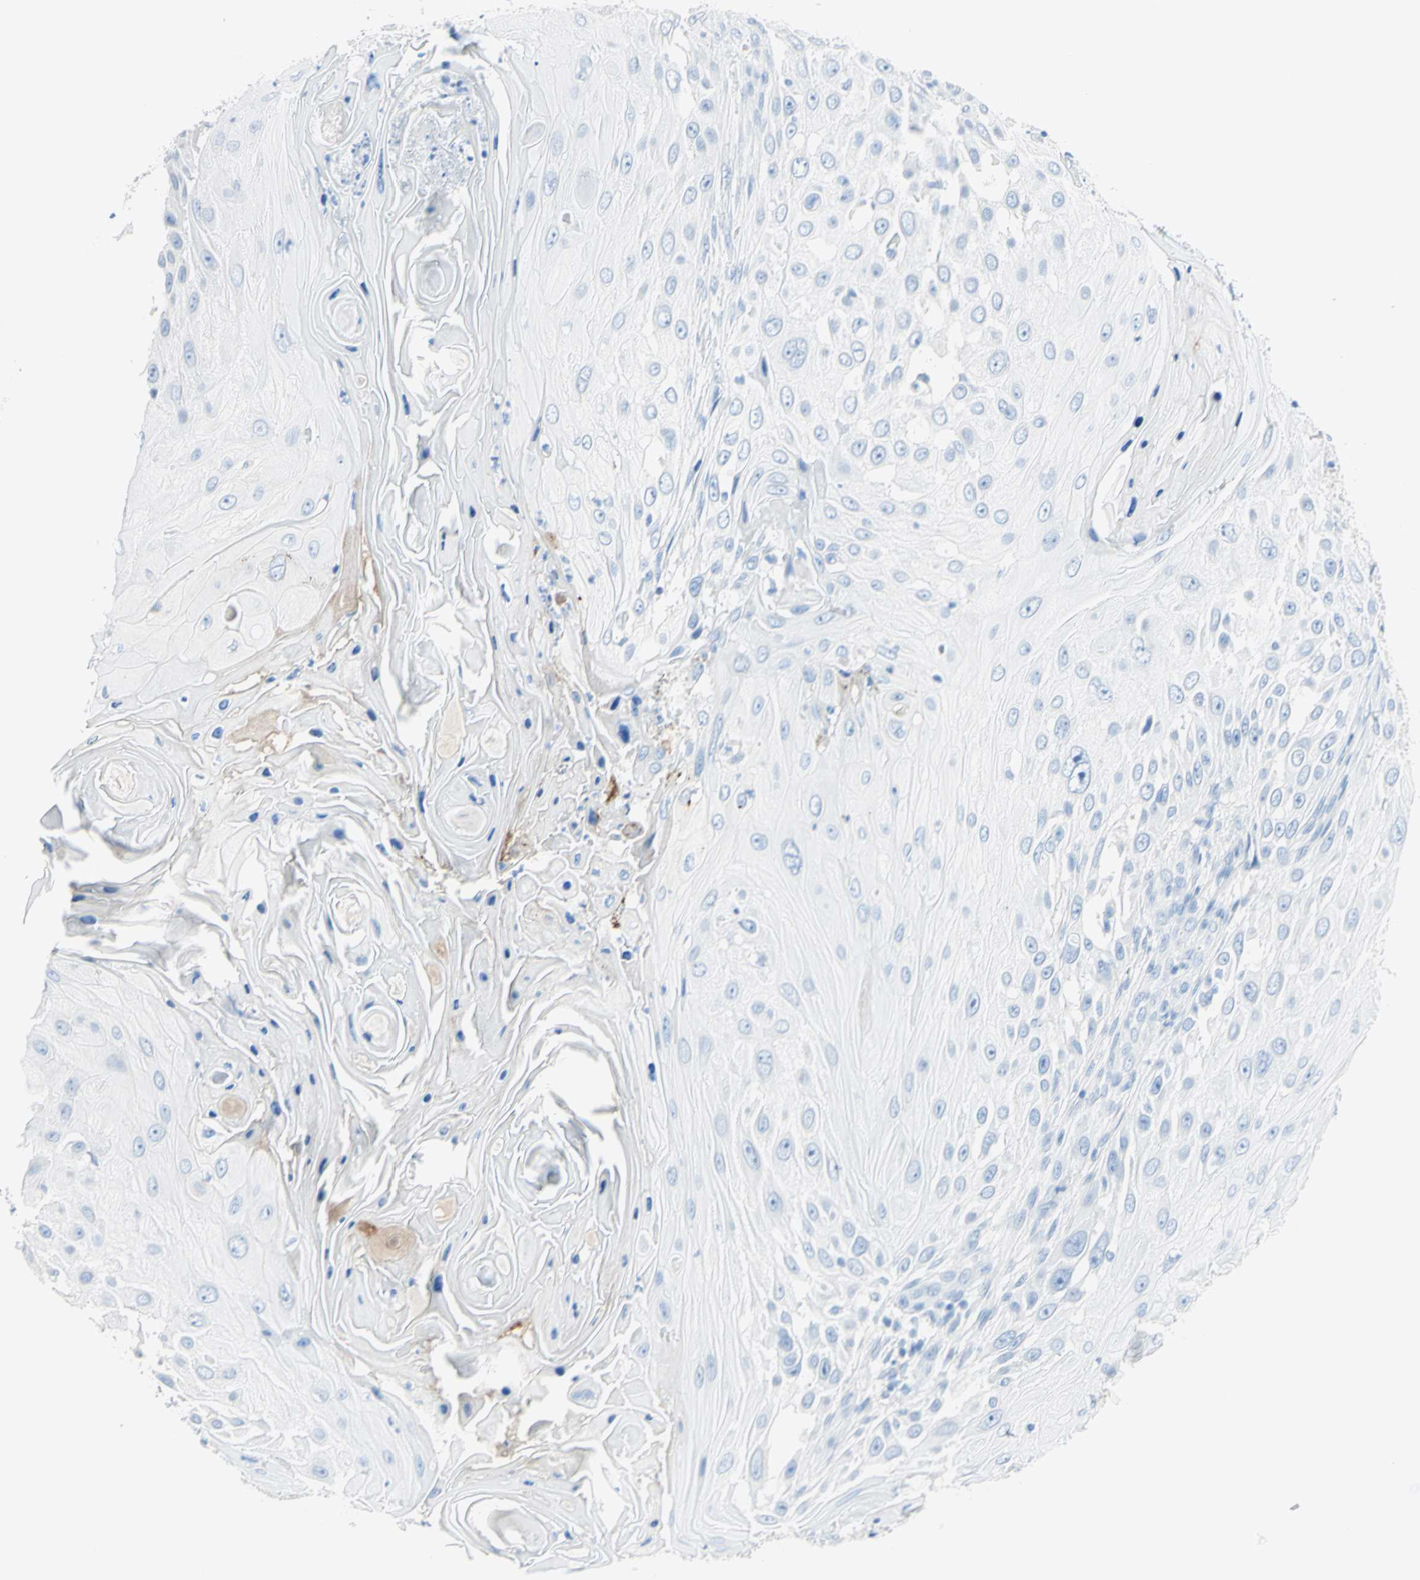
{"staining": {"intensity": "negative", "quantity": "none", "location": "none"}, "tissue": "skin cancer", "cell_type": "Tumor cells", "image_type": "cancer", "snomed": [{"axis": "morphology", "description": "Squamous cell carcinoma, NOS"}, {"axis": "topography", "description": "Skin"}], "caption": "An immunohistochemistry (IHC) photomicrograph of skin cancer is shown. There is no staining in tumor cells of skin cancer. (DAB (3,3'-diaminobenzidine) immunohistochemistry (IHC) with hematoxylin counter stain).", "gene": "IL6ST", "patient": {"sex": "female", "age": 44}}